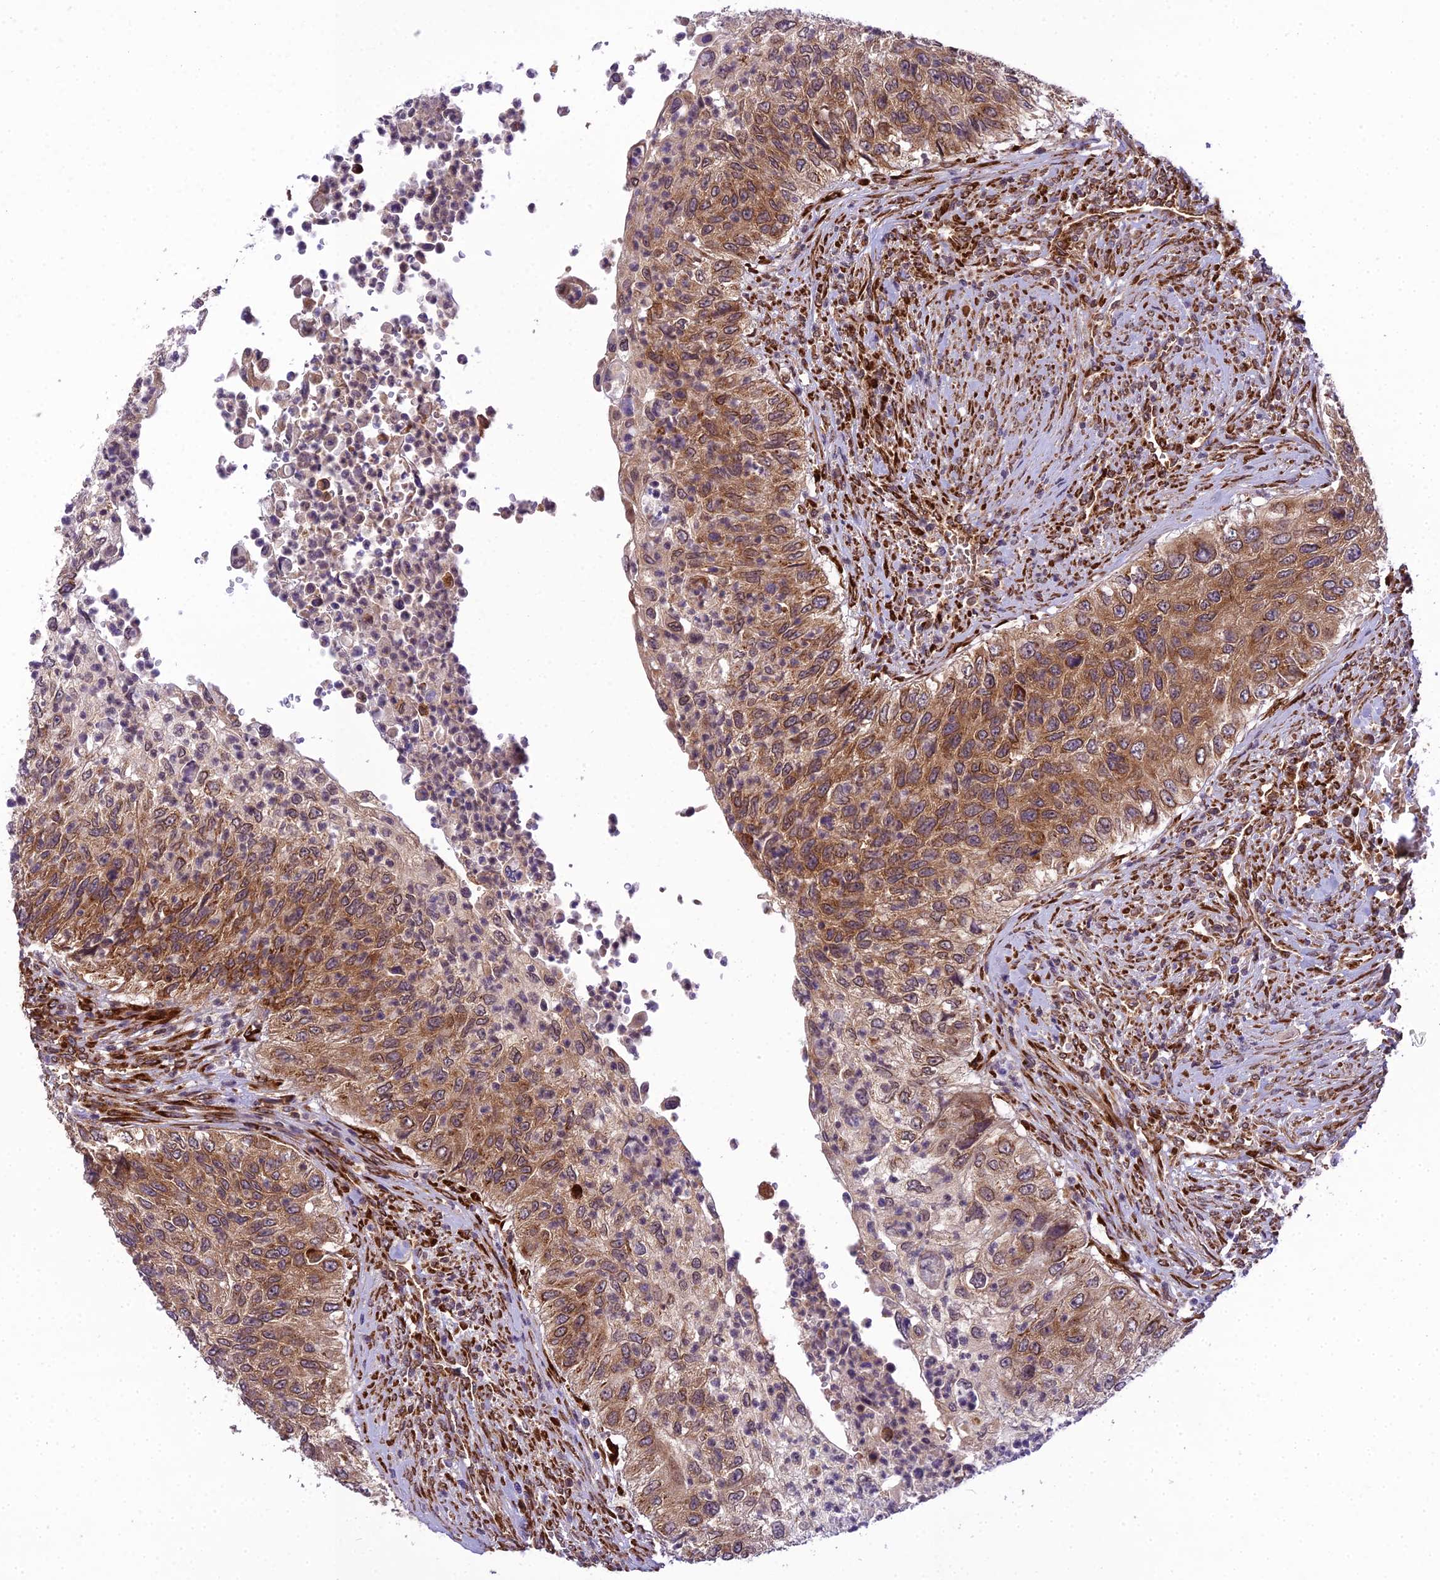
{"staining": {"intensity": "moderate", "quantity": "25%-75%", "location": "cytoplasmic/membranous"}, "tissue": "urothelial cancer", "cell_type": "Tumor cells", "image_type": "cancer", "snomed": [{"axis": "morphology", "description": "Urothelial carcinoma, High grade"}, {"axis": "topography", "description": "Urinary bladder"}], "caption": "Protein staining of urothelial cancer tissue shows moderate cytoplasmic/membranous expression in about 25%-75% of tumor cells. The staining was performed using DAB, with brown indicating positive protein expression. Nuclei are stained blue with hematoxylin.", "gene": "DHCR7", "patient": {"sex": "female", "age": 60}}